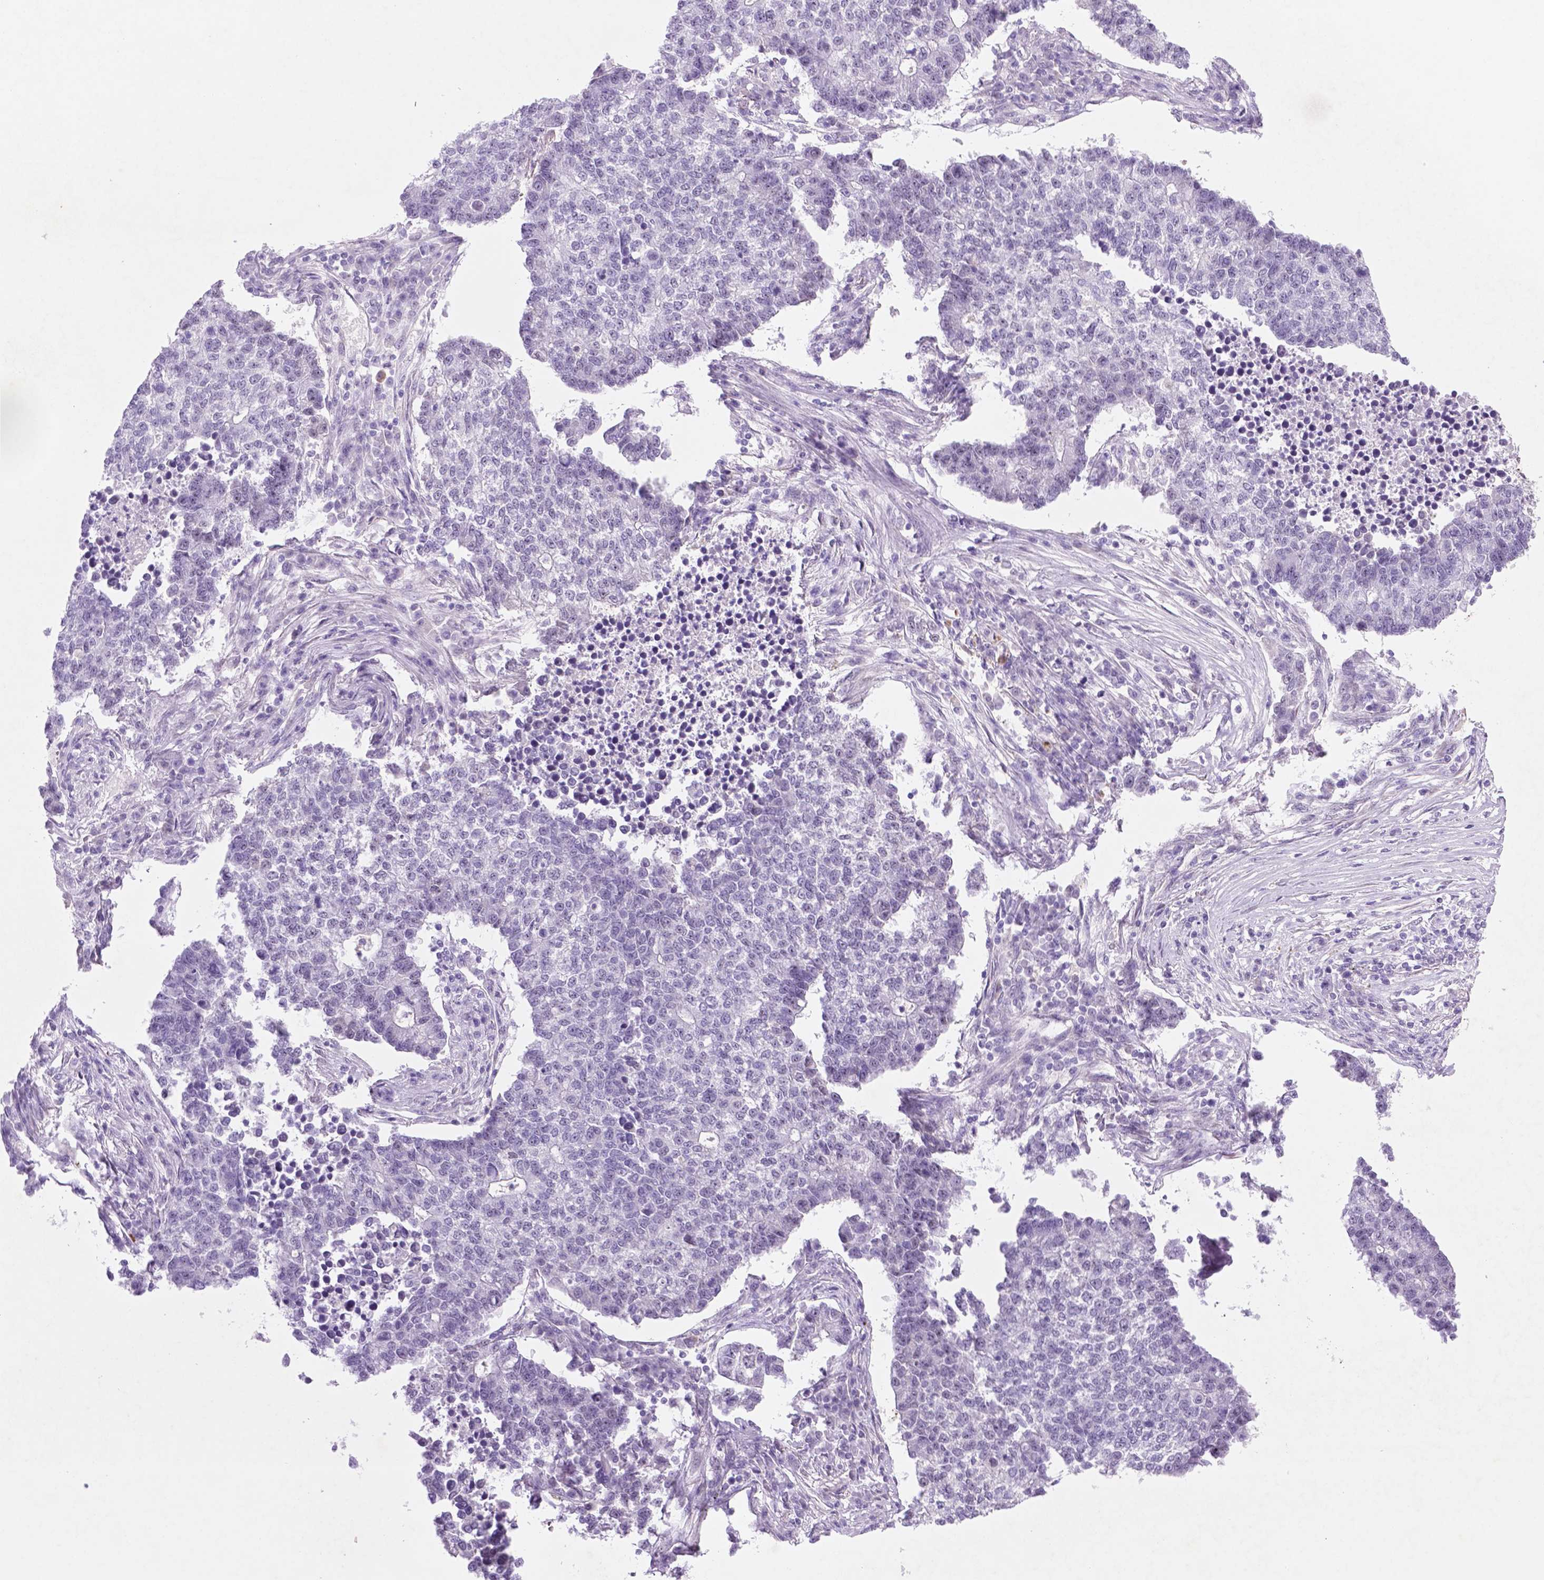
{"staining": {"intensity": "negative", "quantity": "none", "location": "none"}, "tissue": "lung cancer", "cell_type": "Tumor cells", "image_type": "cancer", "snomed": [{"axis": "morphology", "description": "Adenocarcinoma, NOS"}, {"axis": "topography", "description": "Lung"}], "caption": "A high-resolution micrograph shows IHC staining of lung cancer (adenocarcinoma), which displays no significant expression in tumor cells. The staining is performed using DAB (3,3'-diaminobenzidine) brown chromogen with nuclei counter-stained in using hematoxylin.", "gene": "C18orf21", "patient": {"sex": "male", "age": 57}}